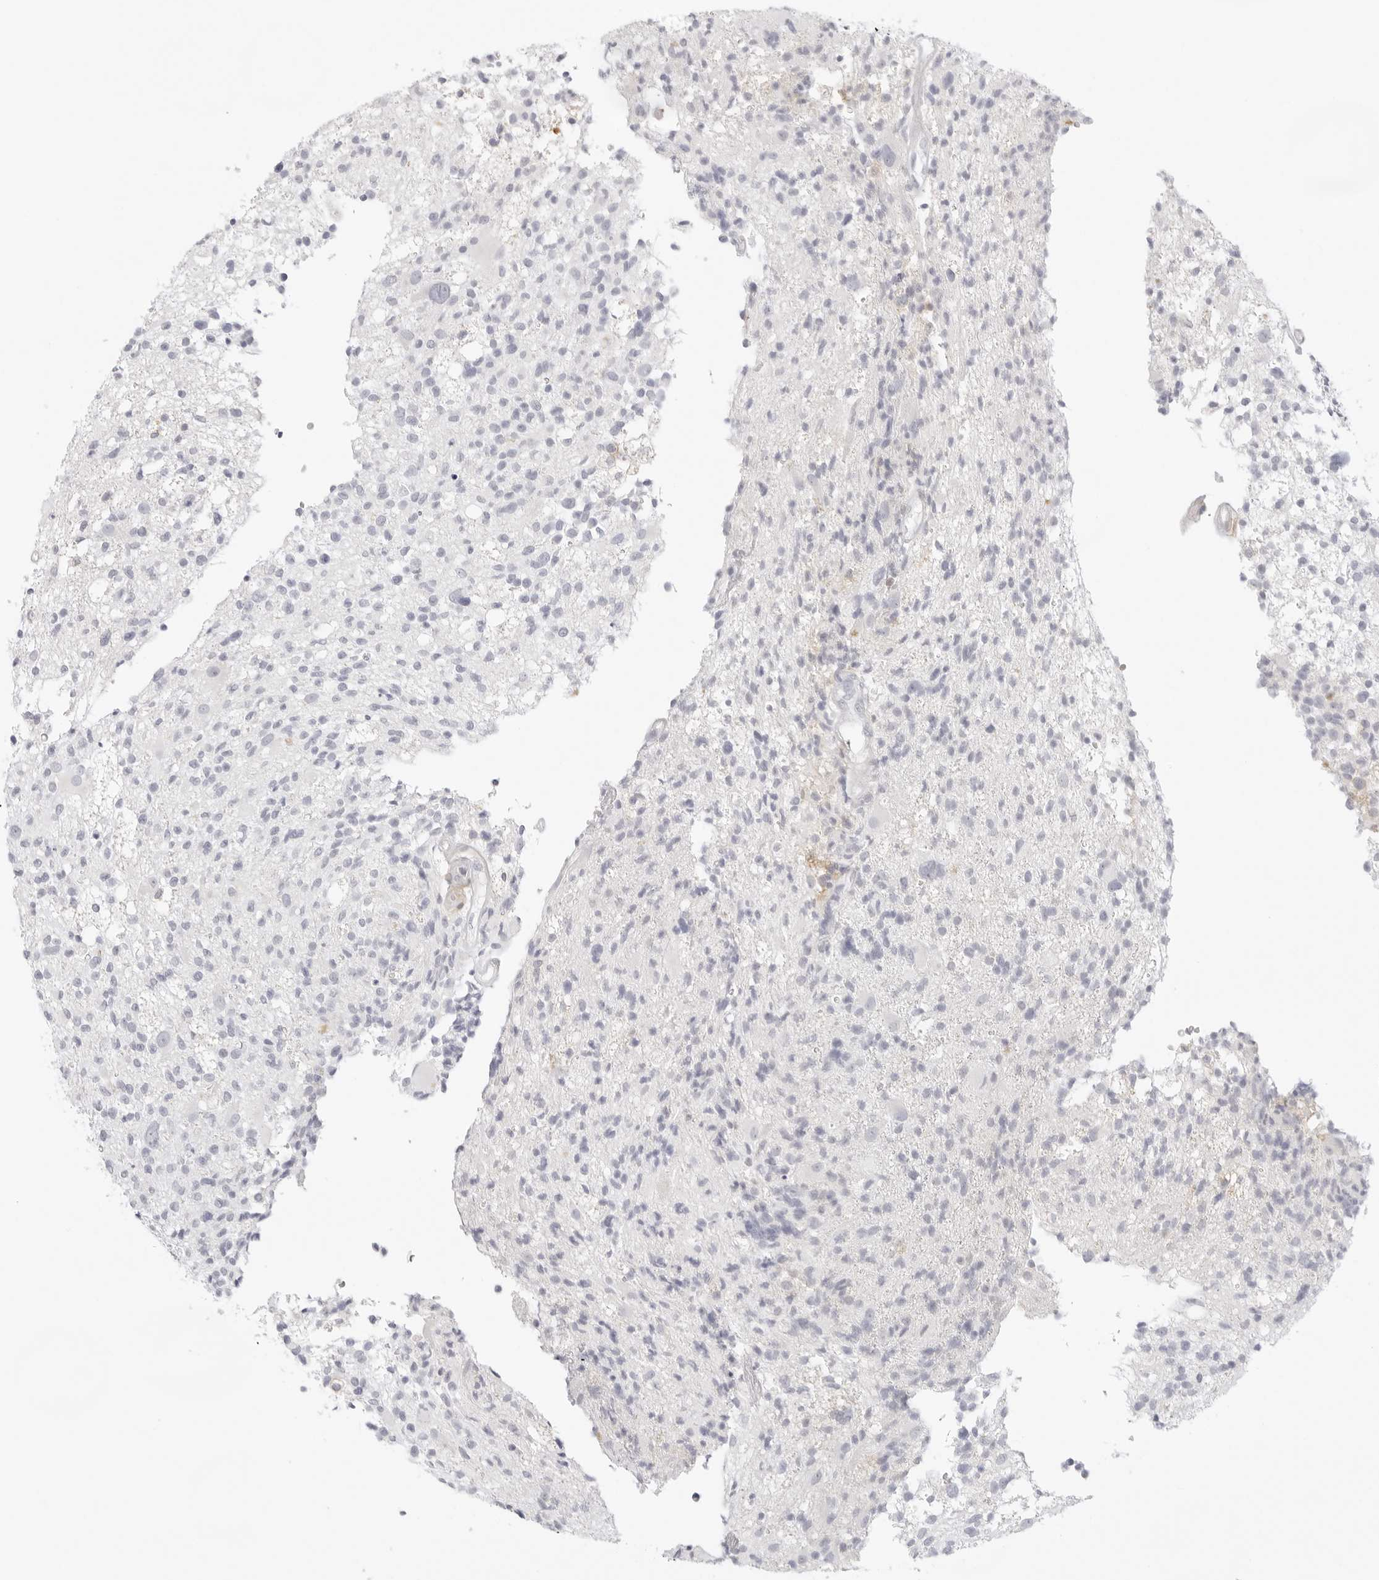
{"staining": {"intensity": "negative", "quantity": "none", "location": "none"}, "tissue": "glioma", "cell_type": "Tumor cells", "image_type": "cancer", "snomed": [{"axis": "morphology", "description": "Glioma, malignant, High grade"}, {"axis": "morphology", "description": "Glioblastoma, NOS"}, {"axis": "topography", "description": "Brain"}], "caption": "This is an immunohistochemistry histopathology image of glioma. There is no expression in tumor cells.", "gene": "TNFRSF14", "patient": {"sex": "male", "age": 60}}